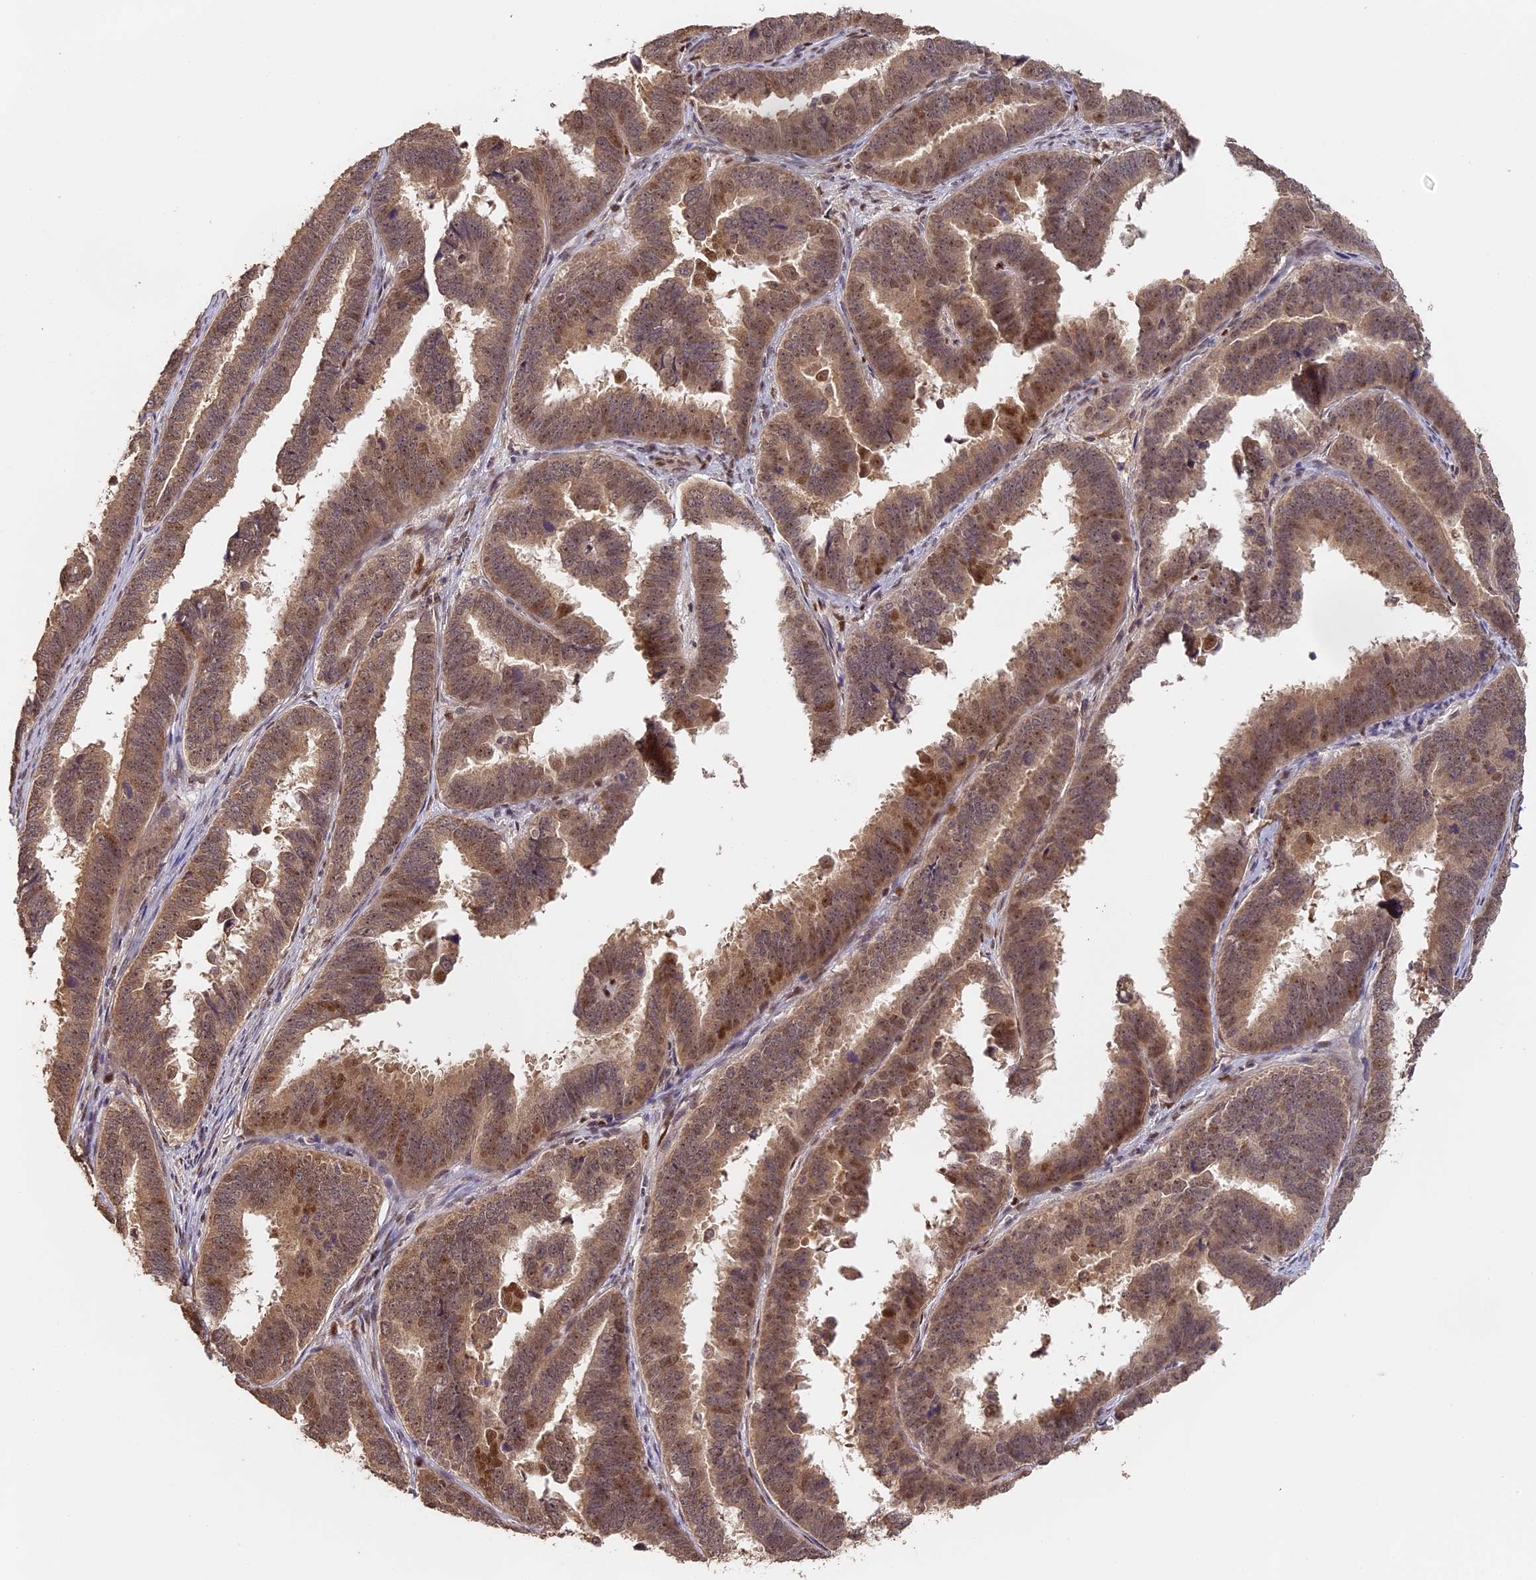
{"staining": {"intensity": "moderate", "quantity": ">75%", "location": "cytoplasmic/membranous,nuclear"}, "tissue": "endometrial cancer", "cell_type": "Tumor cells", "image_type": "cancer", "snomed": [{"axis": "morphology", "description": "Adenocarcinoma, NOS"}, {"axis": "topography", "description": "Endometrium"}], "caption": "Immunohistochemical staining of human adenocarcinoma (endometrial) shows medium levels of moderate cytoplasmic/membranous and nuclear protein staining in about >75% of tumor cells.", "gene": "MYBL2", "patient": {"sex": "female", "age": 75}}